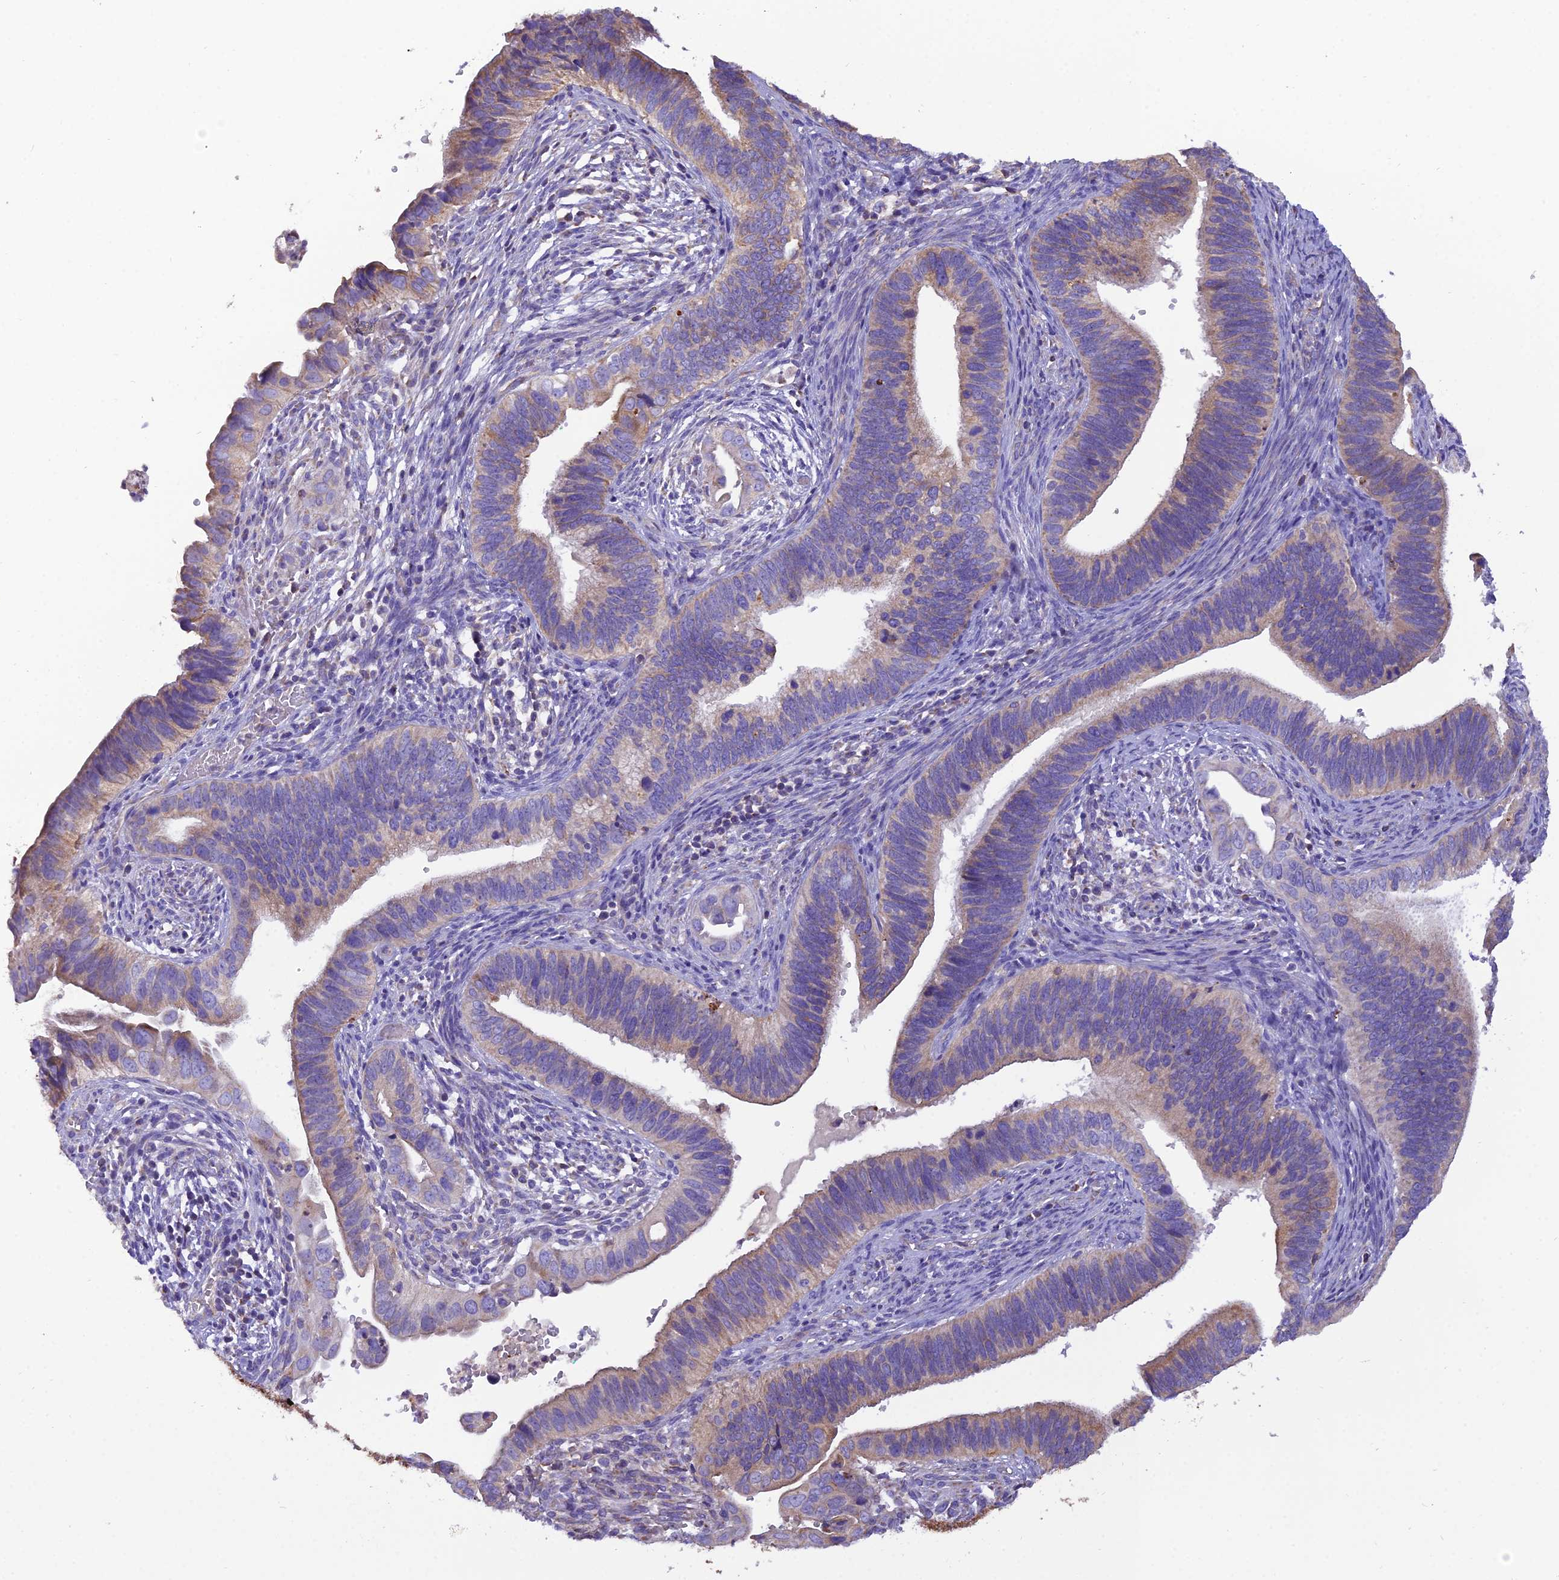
{"staining": {"intensity": "moderate", "quantity": "<25%", "location": "cytoplasmic/membranous"}, "tissue": "cervical cancer", "cell_type": "Tumor cells", "image_type": "cancer", "snomed": [{"axis": "morphology", "description": "Adenocarcinoma, NOS"}, {"axis": "topography", "description": "Cervix"}], "caption": "Protein expression analysis of human cervical adenocarcinoma reveals moderate cytoplasmic/membranous expression in about <25% of tumor cells.", "gene": "GPD1", "patient": {"sex": "female", "age": 42}}